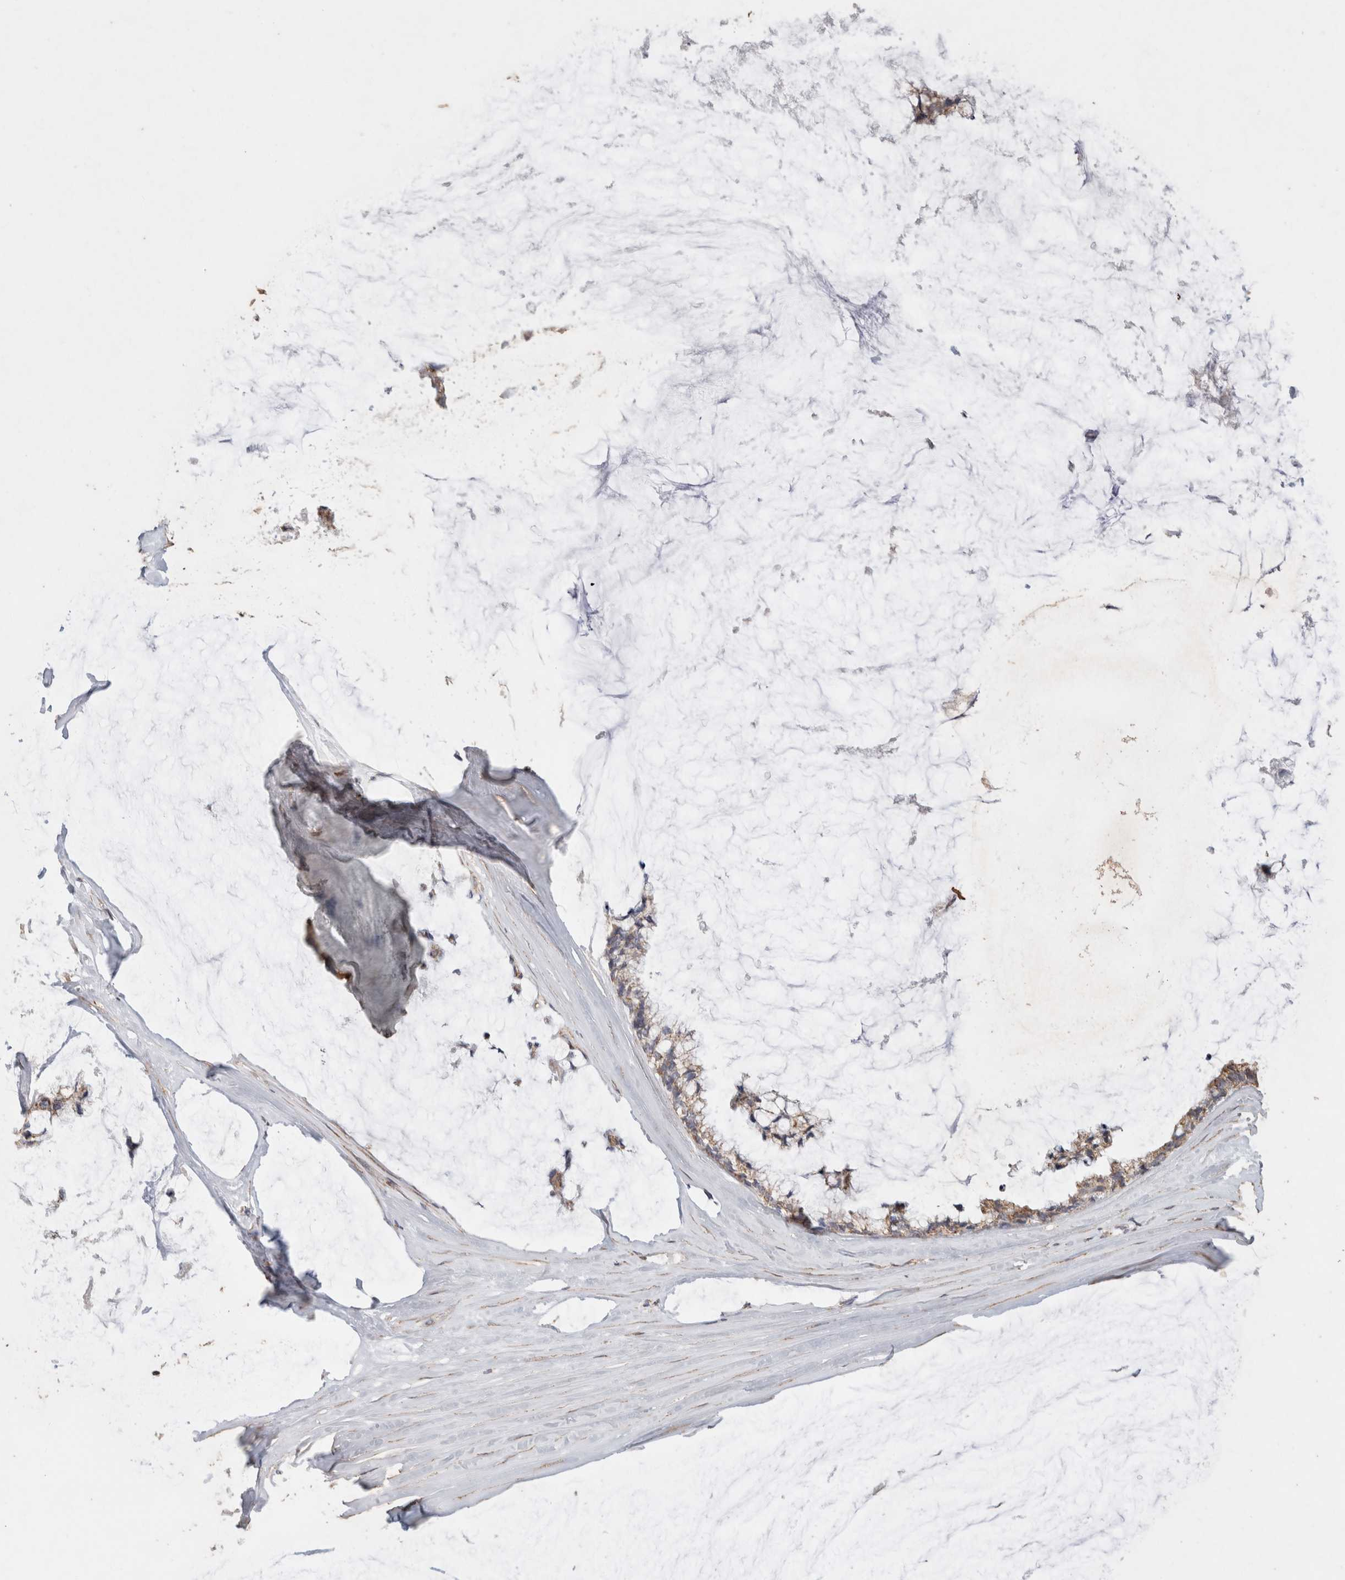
{"staining": {"intensity": "moderate", "quantity": ">75%", "location": "cytoplasmic/membranous"}, "tissue": "ovarian cancer", "cell_type": "Tumor cells", "image_type": "cancer", "snomed": [{"axis": "morphology", "description": "Cystadenocarcinoma, mucinous, NOS"}, {"axis": "topography", "description": "Ovary"}], "caption": "This photomicrograph shows mucinous cystadenocarcinoma (ovarian) stained with IHC to label a protein in brown. The cytoplasmic/membranous of tumor cells show moderate positivity for the protein. Nuclei are counter-stained blue.", "gene": "ACADM", "patient": {"sex": "female", "age": 39}}